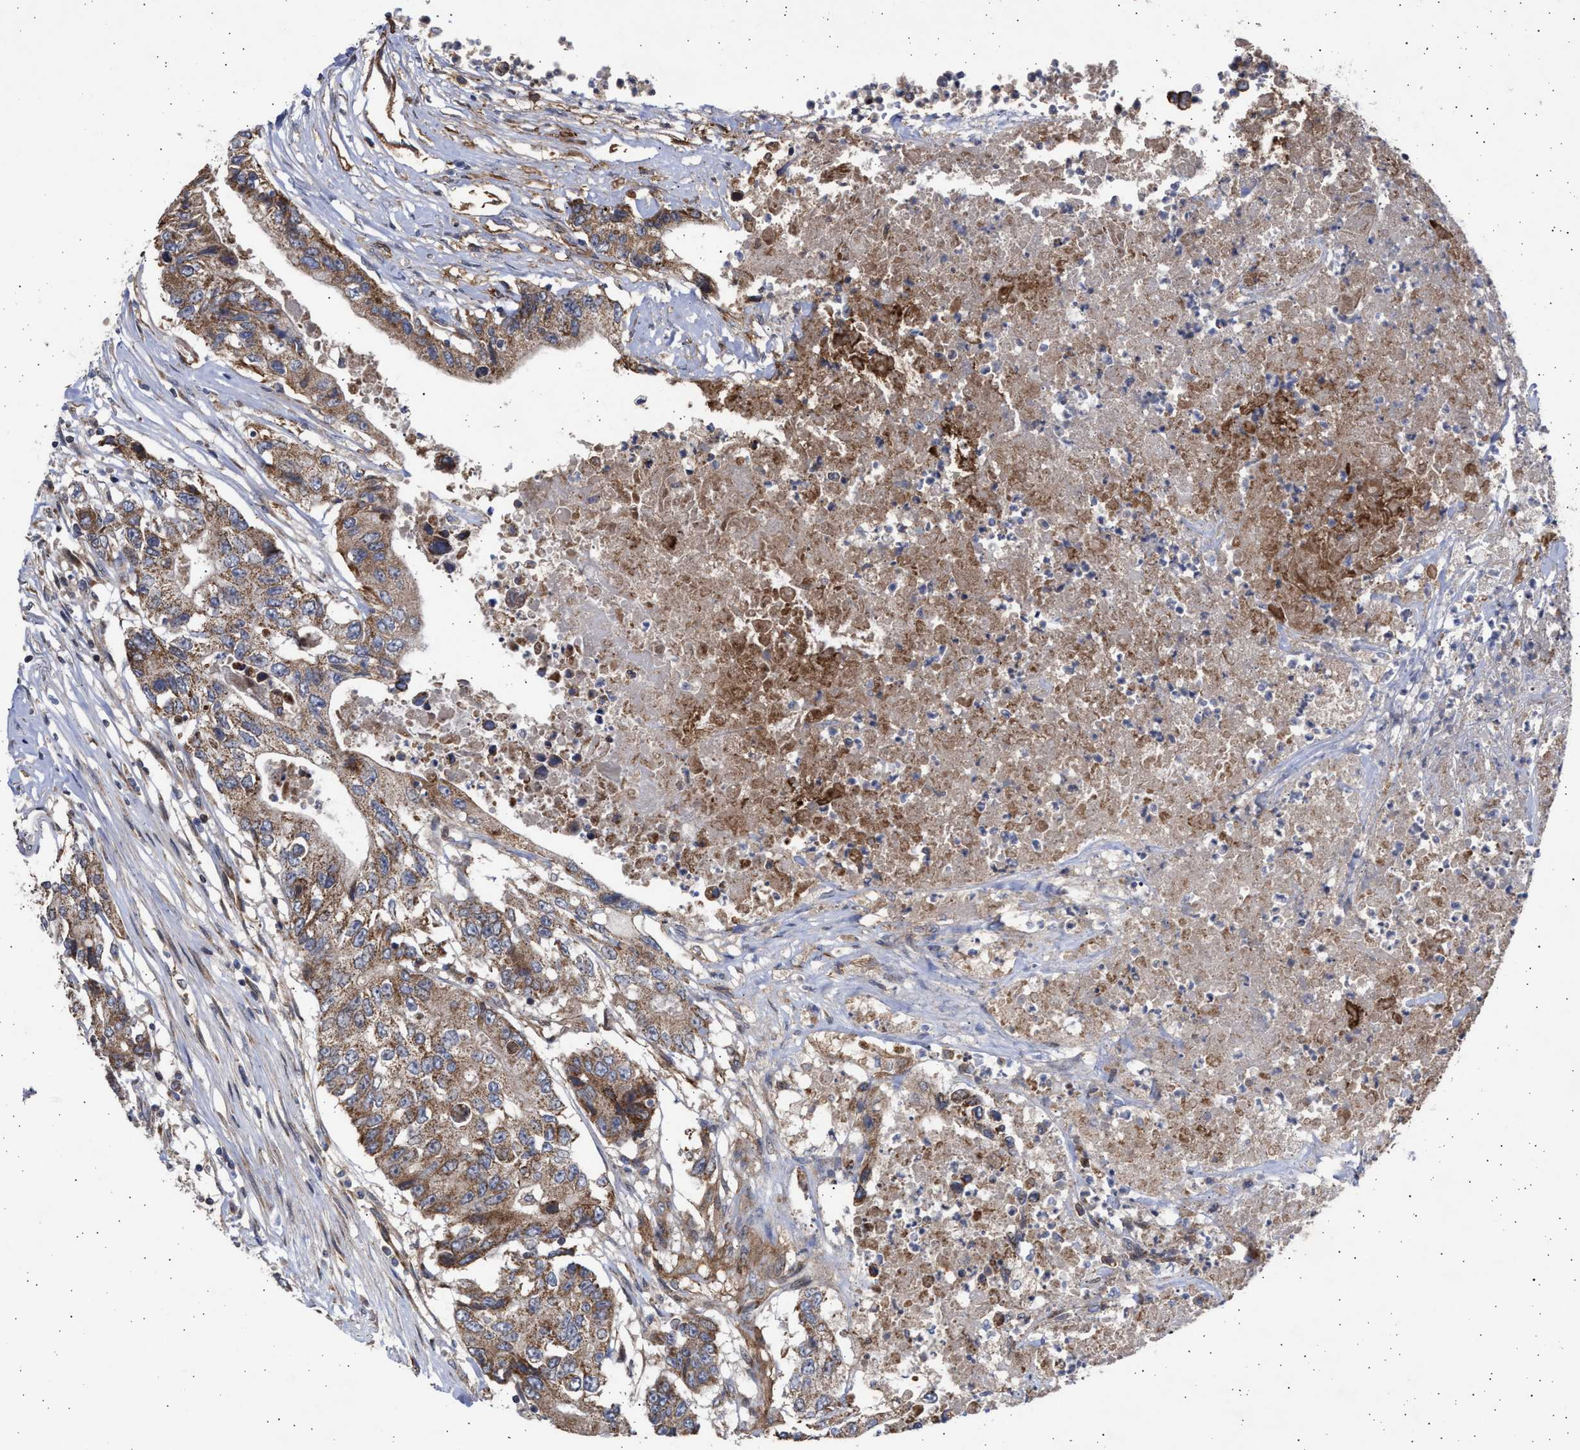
{"staining": {"intensity": "moderate", "quantity": ">75%", "location": "cytoplasmic/membranous"}, "tissue": "colorectal cancer", "cell_type": "Tumor cells", "image_type": "cancer", "snomed": [{"axis": "morphology", "description": "Adenocarcinoma, NOS"}, {"axis": "topography", "description": "Colon"}], "caption": "The image shows immunohistochemical staining of adenocarcinoma (colorectal). There is moderate cytoplasmic/membranous staining is present in approximately >75% of tumor cells.", "gene": "TTC19", "patient": {"sex": "female", "age": 77}}